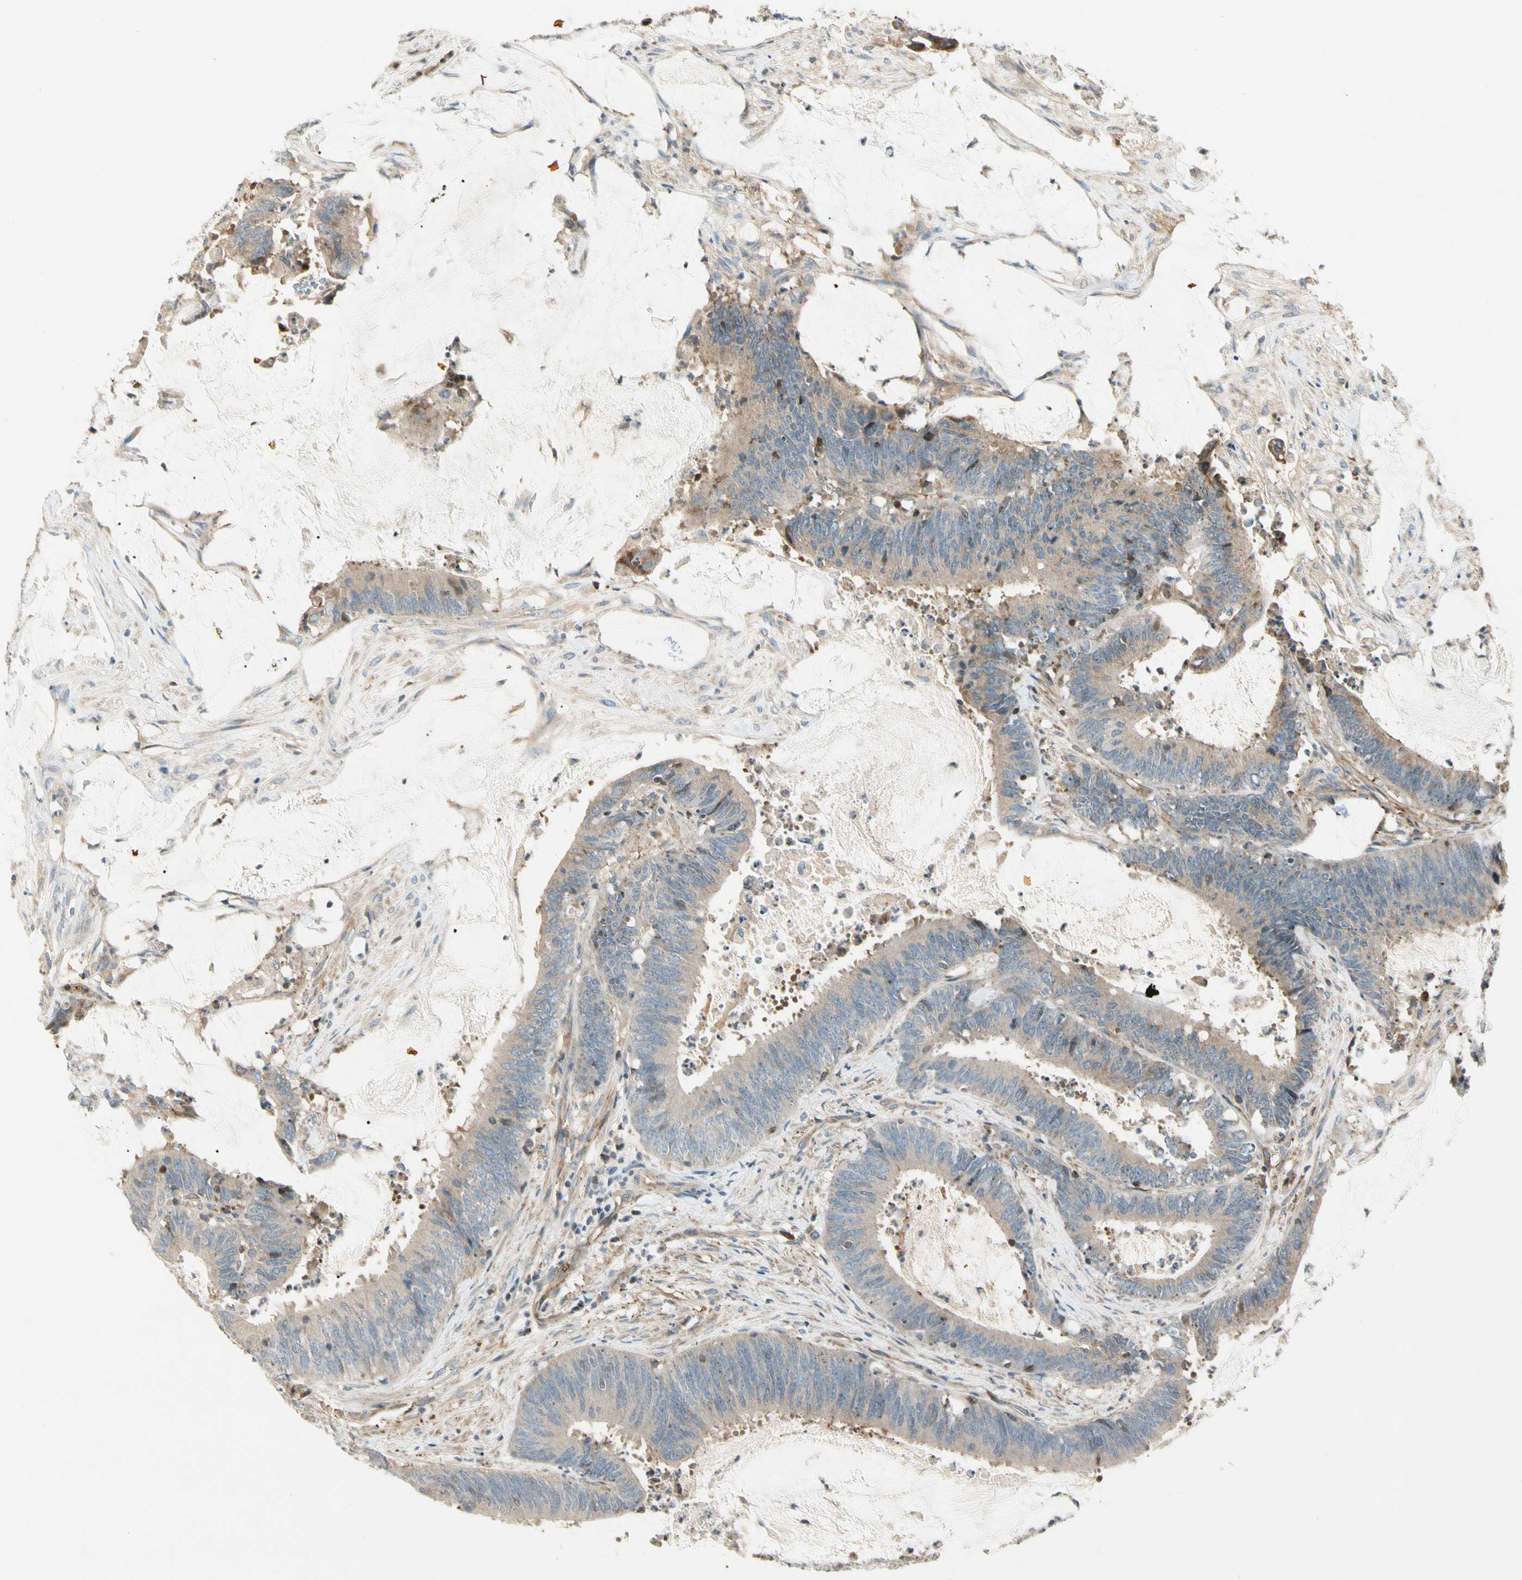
{"staining": {"intensity": "weak", "quantity": ">75%", "location": "cytoplasmic/membranous"}, "tissue": "colorectal cancer", "cell_type": "Tumor cells", "image_type": "cancer", "snomed": [{"axis": "morphology", "description": "Adenocarcinoma, NOS"}, {"axis": "topography", "description": "Rectum"}], "caption": "An immunohistochemistry micrograph of tumor tissue is shown. Protein staining in brown shows weak cytoplasmic/membranous positivity in colorectal cancer (adenocarcinoma) within tumor cells.", "gene": "CDH6", "patient": {"sex": "female", "age": 66}}